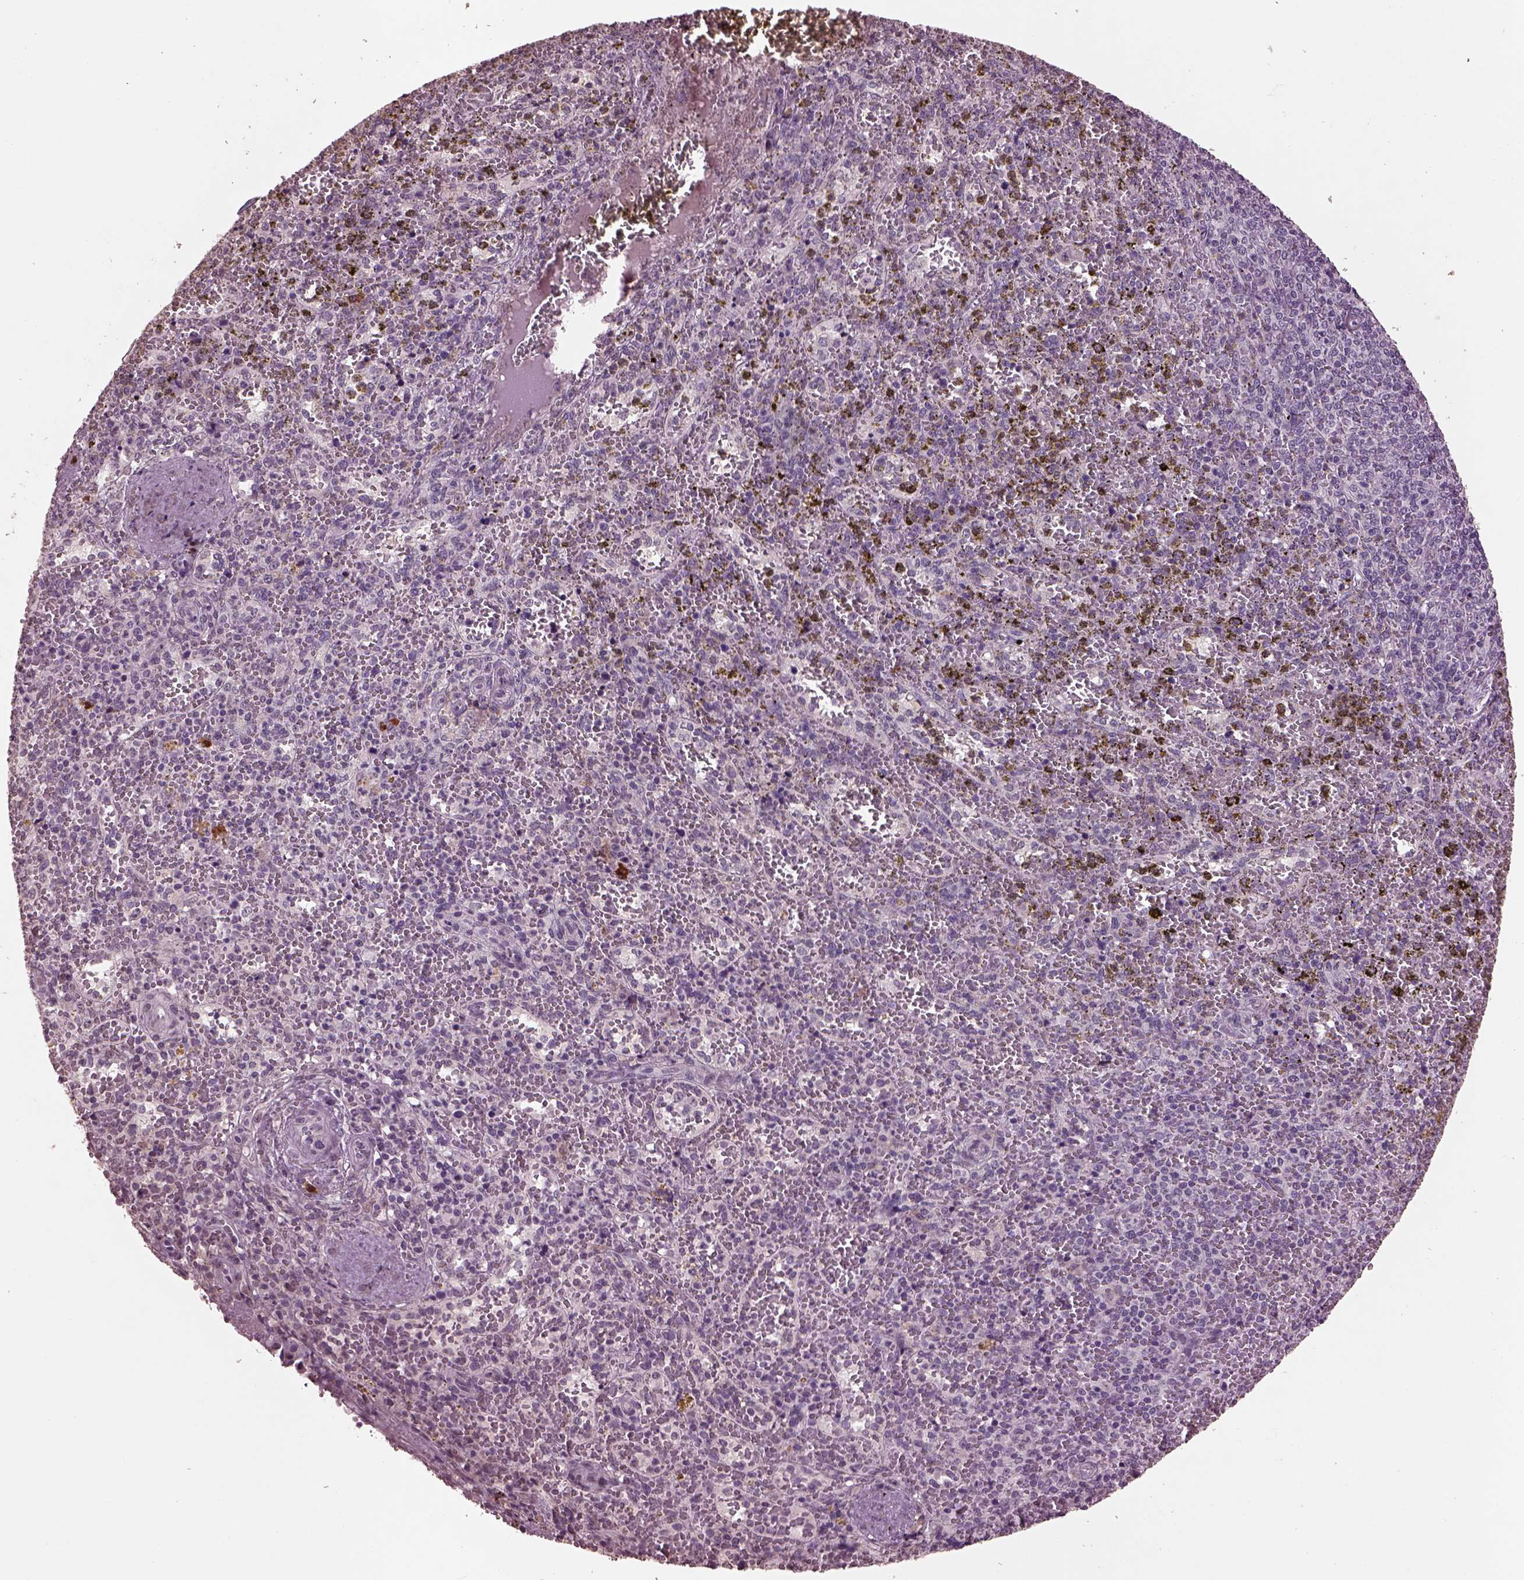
{"staining": {"intensity": "strong", "quantity": "<25%", "location": "cytoplasmic/membranous"}, "tissue": "spleen", "cell_type": "Cells in red pulp", "image_type": "normal", "snomed": [{"axis": "morphology", "description": "Normal tissue, NOS"}, {"axis": "topography", "description": "Spleen"}], "caption": "Spleen stained with immunohistochemistry (IHC) reveals strong cytoplasmic/membranous staining in approximately <25% of cells in red pulp. The staining was performed using DAB (3,3'-diaminobenzidine) to visualize the protein expression in brown, while the nuclei were stained in blue with hematoxylin (Magnification: 20x).", "gene": "IL18RAP", "patient": {"sex": "female", "age": 50}}